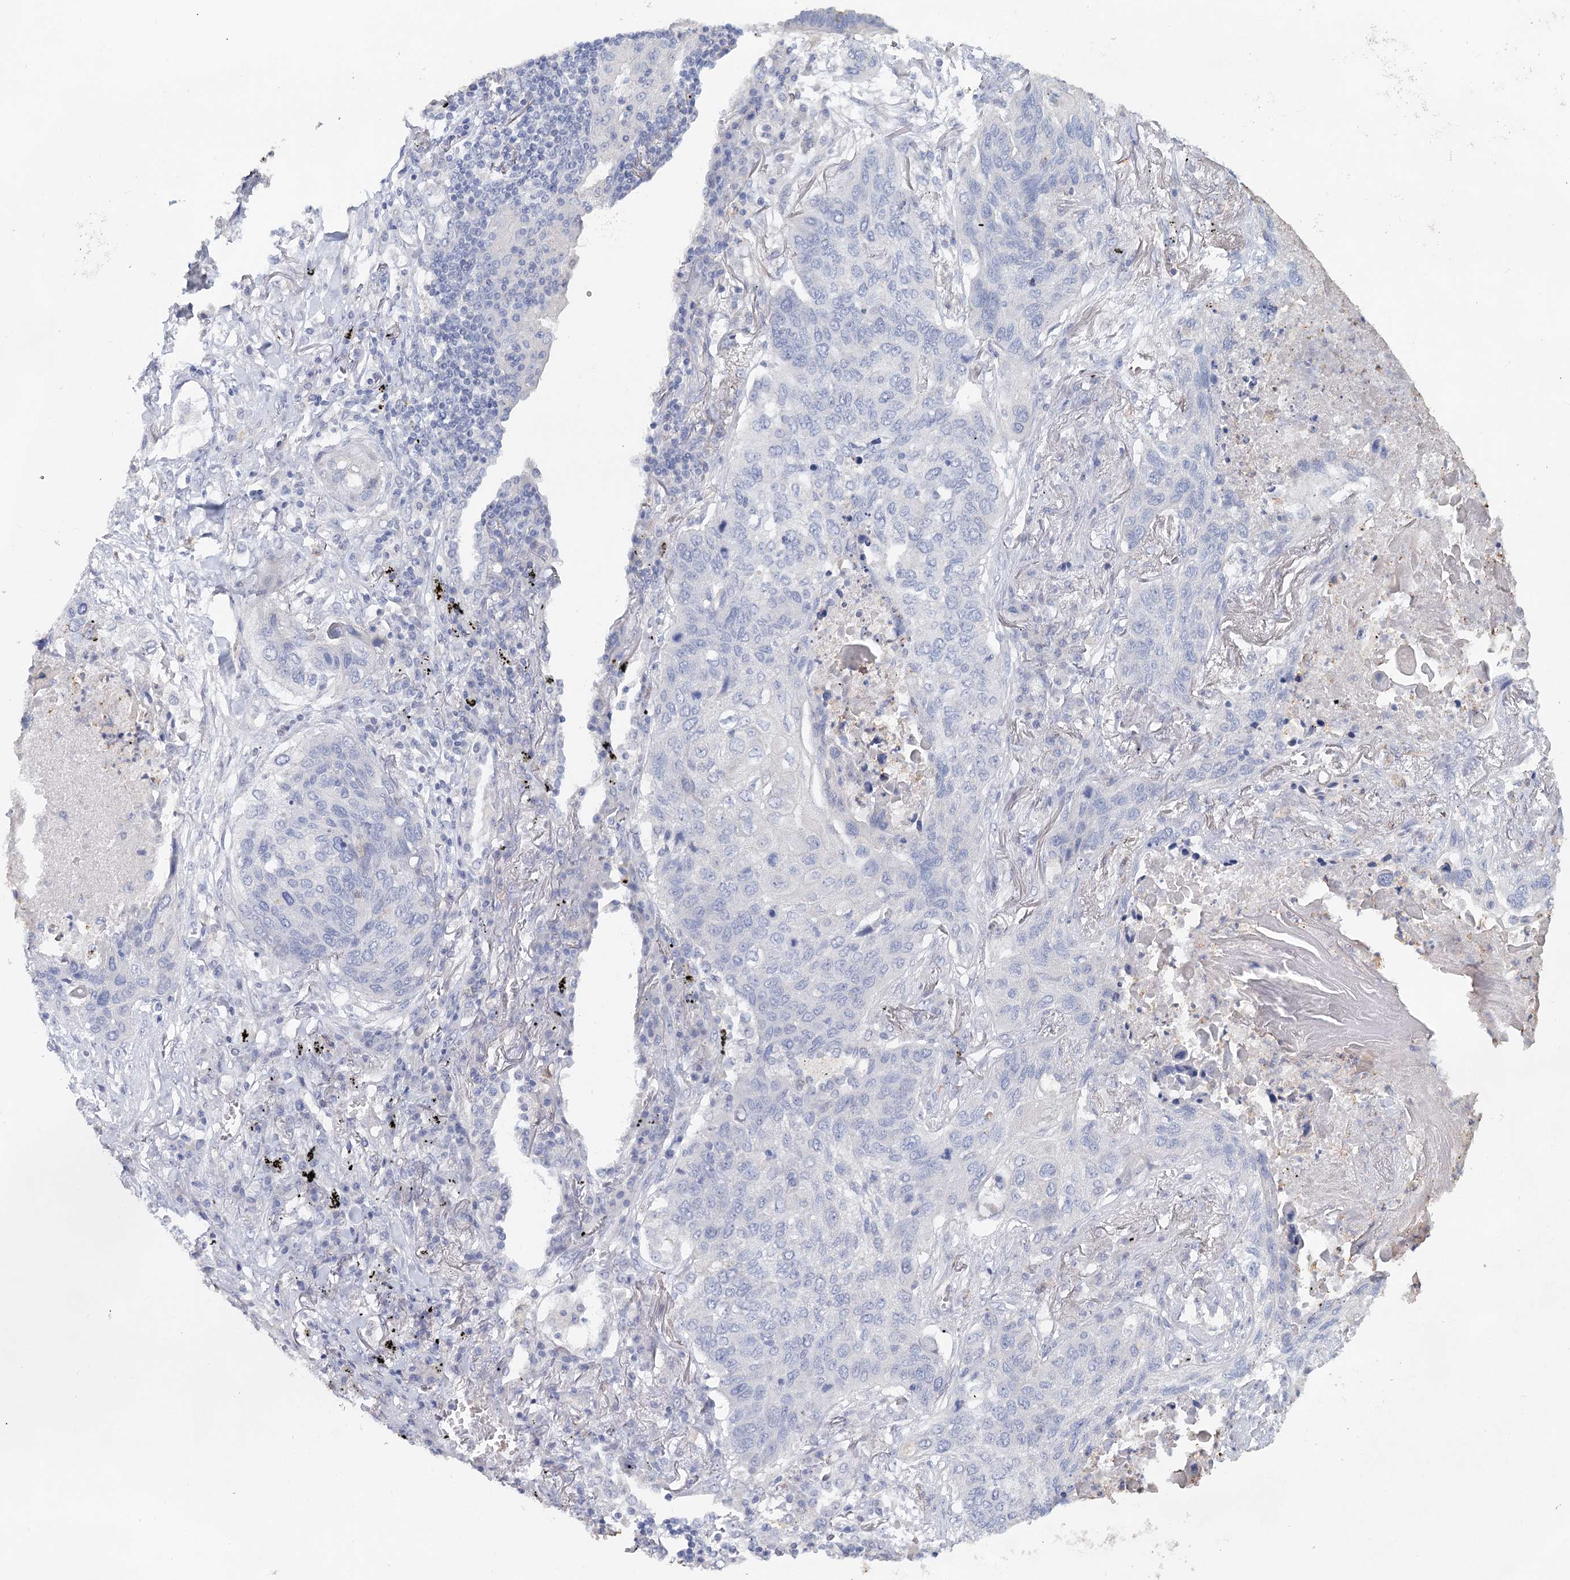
{"staining": {"intensity": "negative", "quantity": "none", "location": "none"}, "tissue": "lung cancer", "cell_type": "Tumor cells", "image_type": "cancer", "snomed": [{"axis": "morphology", "description": "Squamous cell carcinoma, NOS"}, {"axis": "topography", "description": "Lung"}], "caption": "A photomicrograph of lung cancer (squamous cell carcinoma) stained for a protein exhibits no brown staining in tumor cells.", "gene": "MYL6B", "patient": {"sex": "female", "age": 63}}